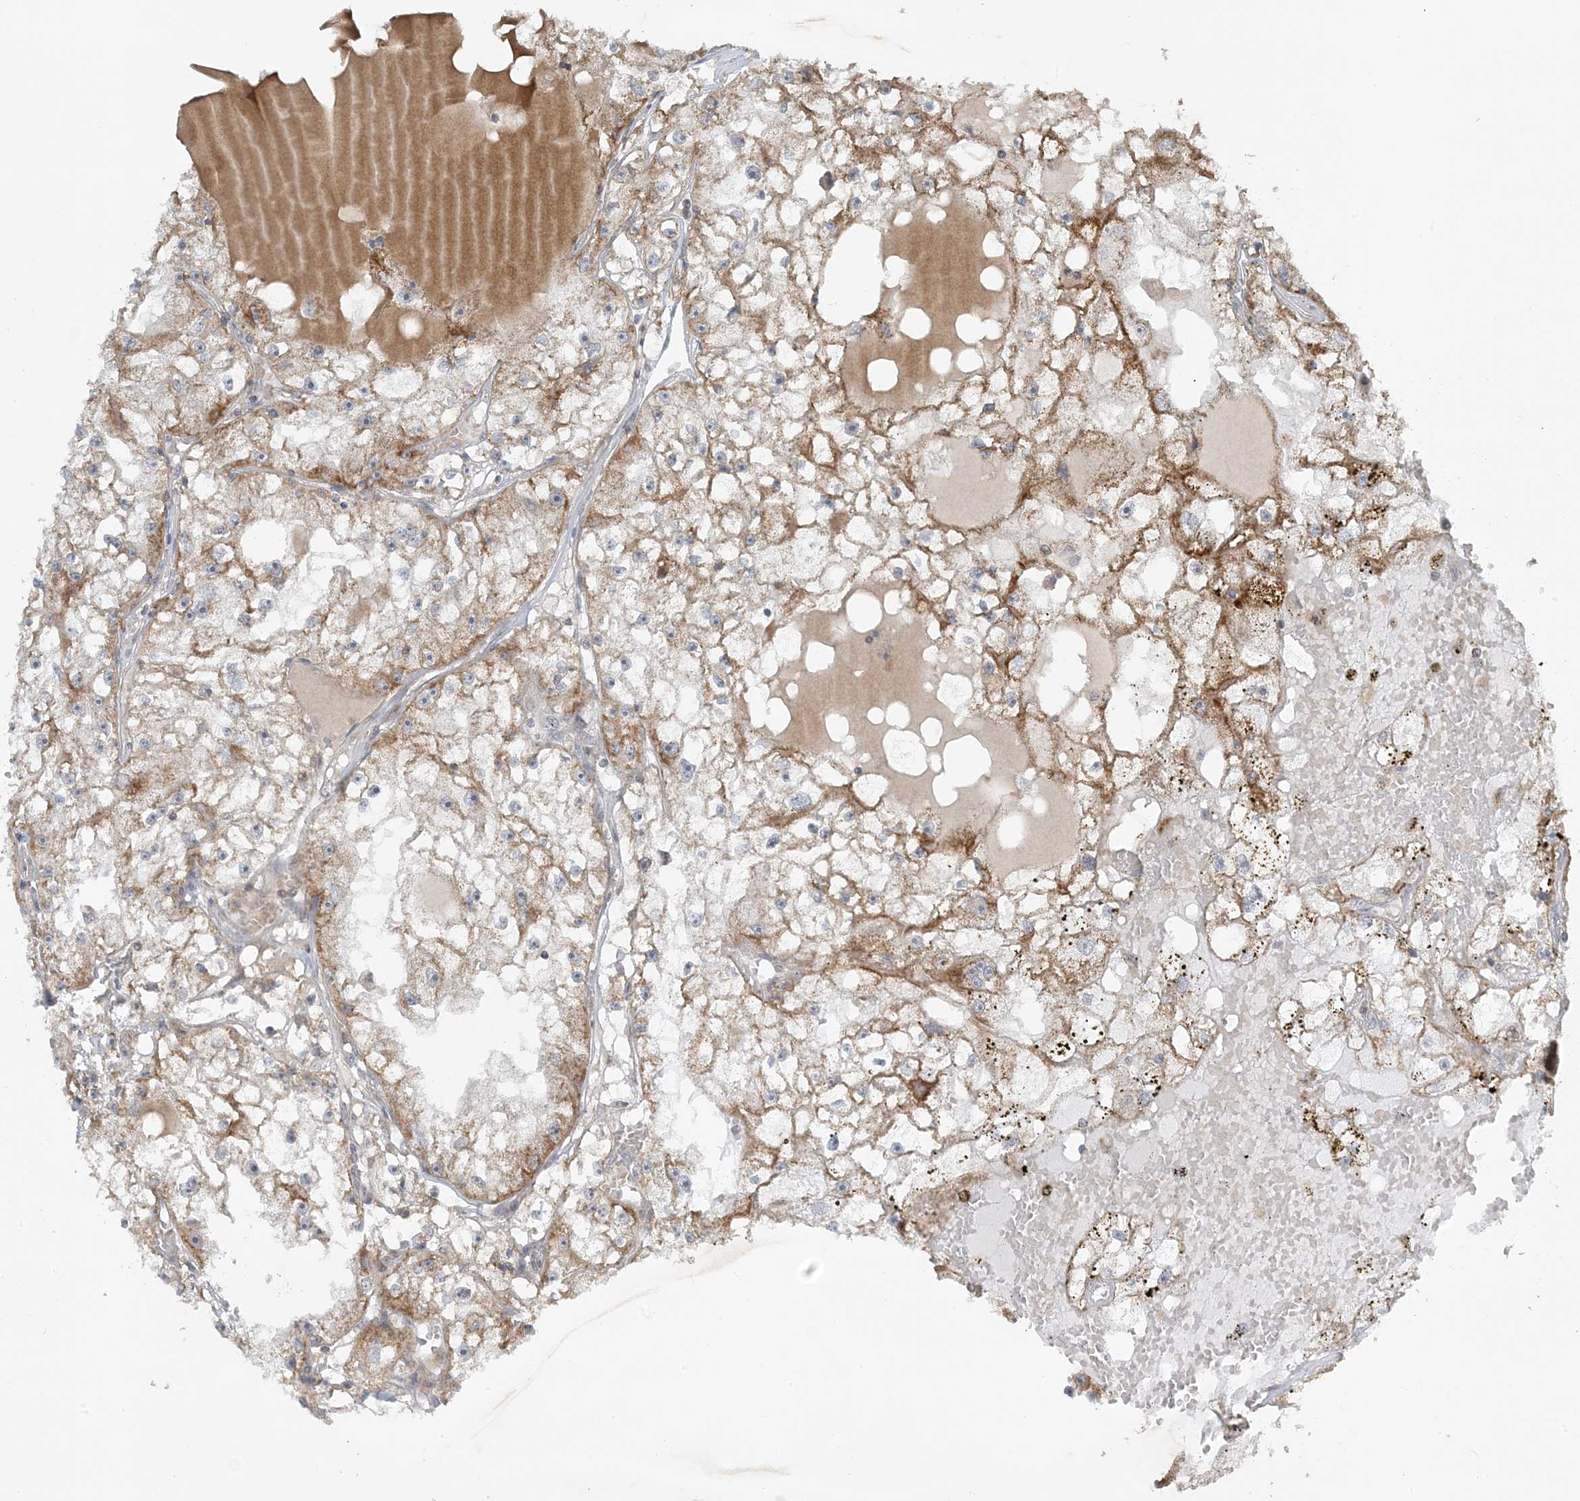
{"staining": {"intensity": "moderate", "quantity": "25%-75%", "location": "cytoplasmic/membranous"}, "tissue": "renal cancer", "cell_type": "Tumor cells", "image_type": "cancer", "snomed": [{"axis": "morphology", "description": "Adenocarcinoma, NOS"}, {"axis": "topography", "description": "Kidney"}], "caption": "Adenocarcinoma (renal) stained for a protein (brown) demonstrates moderate cytoplasmic/membranous positive positivity in approximately 25%-75% of tumor cells.", "gene": "PHLDB2", "patient": {"sex": "male", "age": 56}}